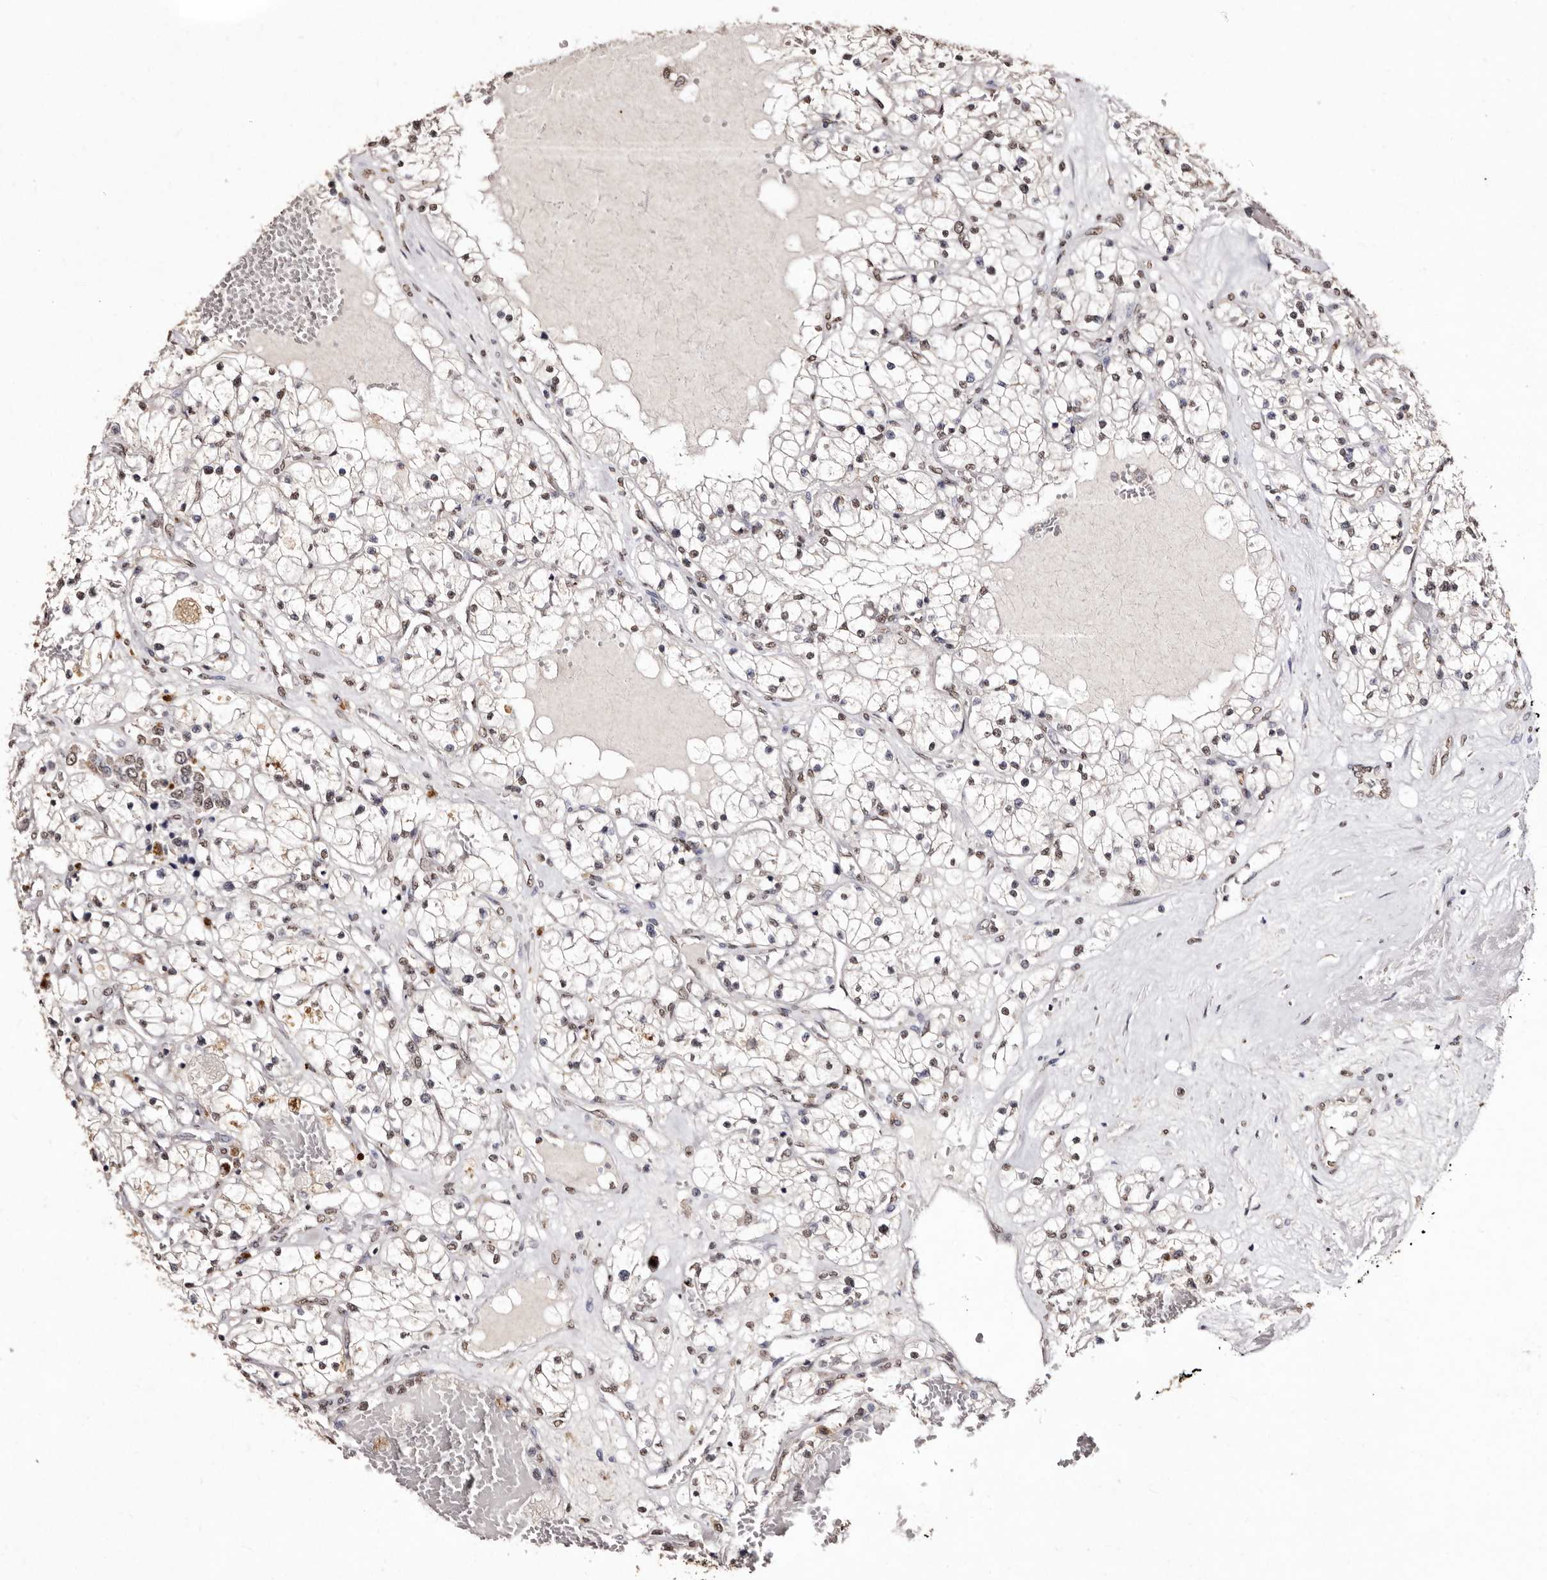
{"staining": {"intensity": "moderate", "quantity": "25%-75%", "location": "nuclear"}, "tissue": "renal cancer", "cell_type": "Tumor cells", "image_type": "cancer", "snomed": [{"axis": "morphology", "description": "Normal tissue, NOS"}, {"axis": "morphology", "description": "Adenocarcinoma, NOS"}, {"axis": "topography", "description": "Kidney"}], "caption": "Immunohistochemistry histopathology image of neoplastic tissue: human renal cancer stained using immunohistochemistry (IHC) exhibits medium levels of moderate protein expression localized specifically in the nuclear of tumor cells, appearing as a nuclear brown color.", "gene": "ERBB4", "patient": {"sex": "male", "age": 68}}